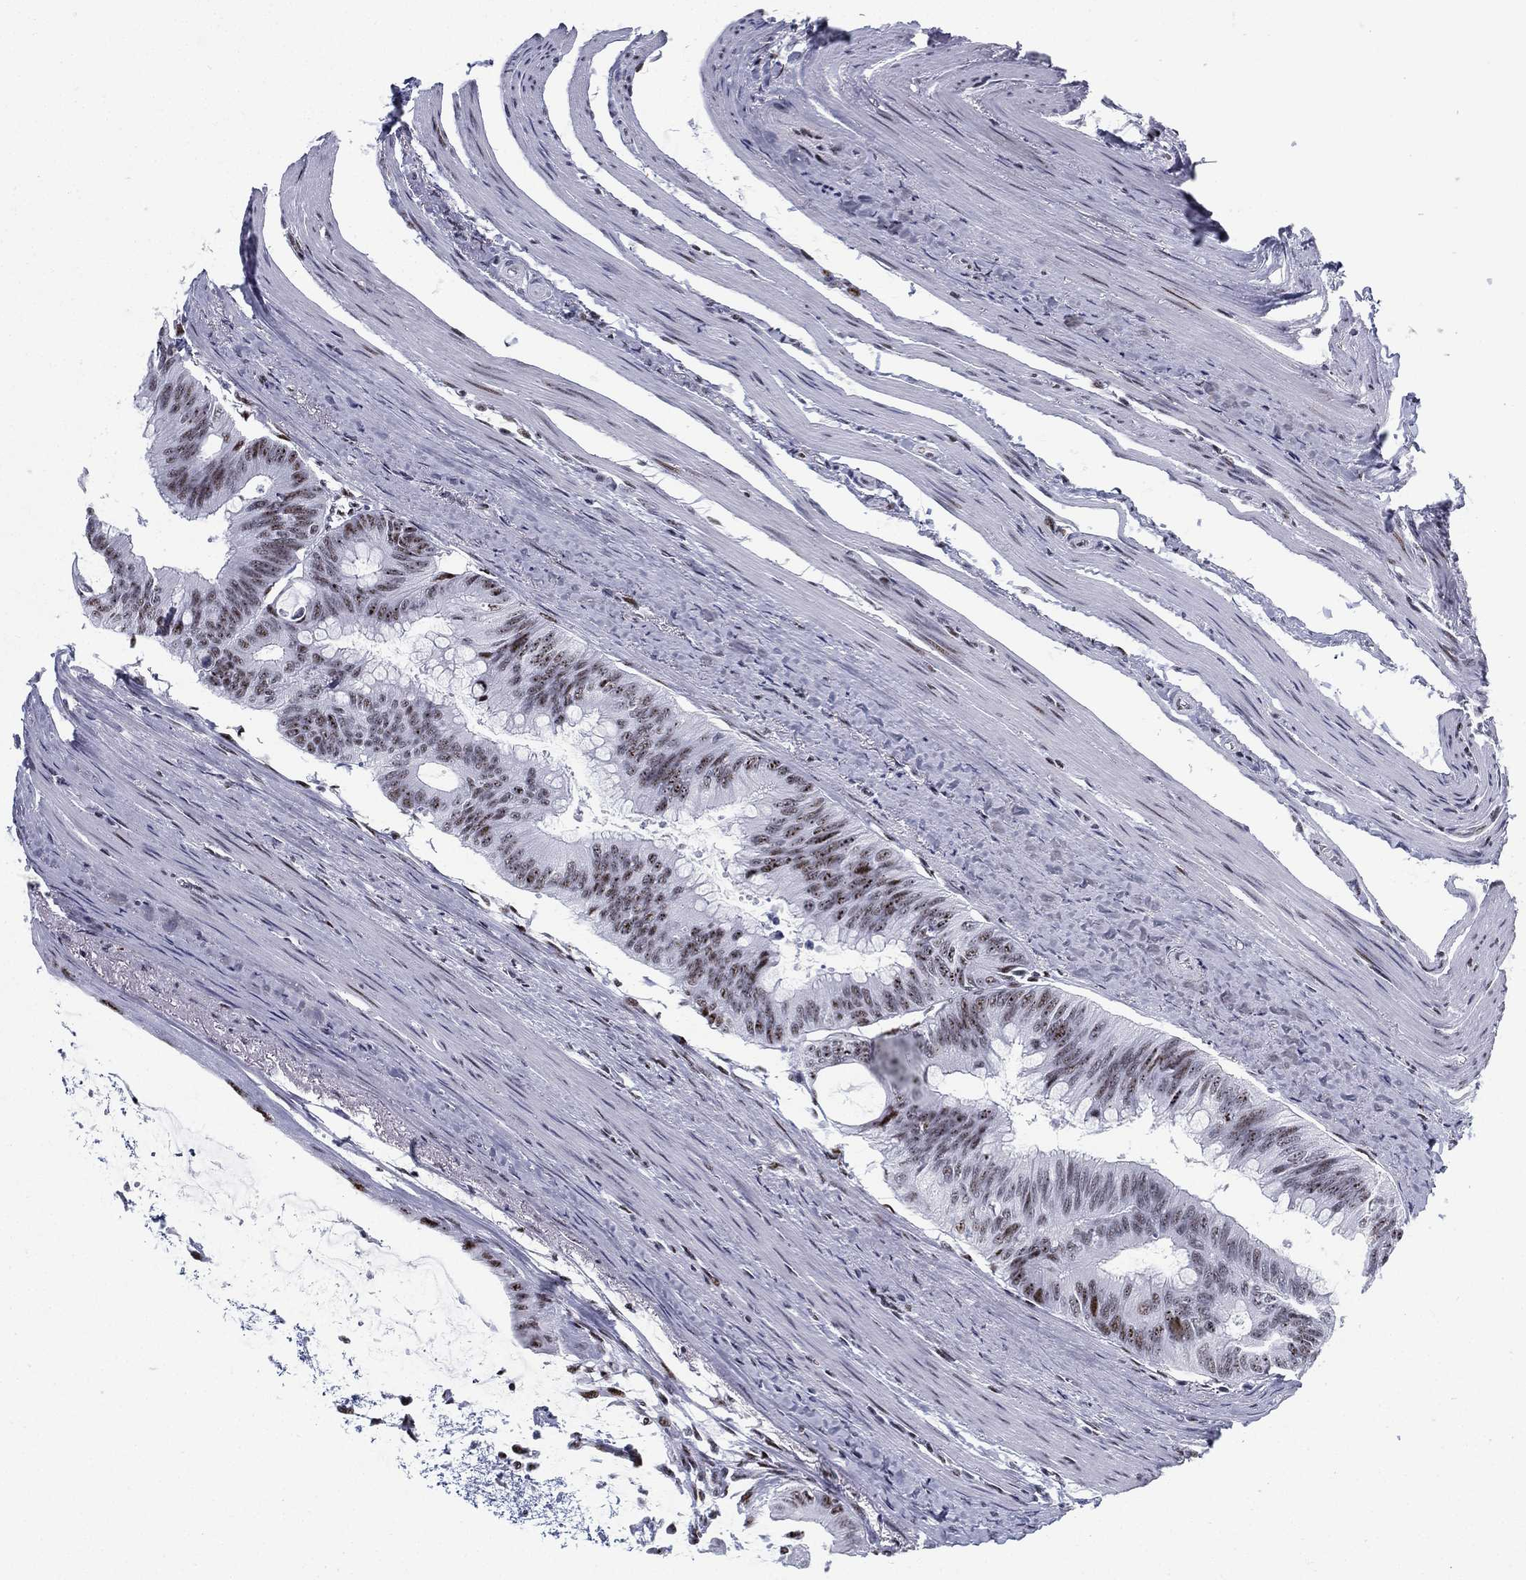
{"staining": {"intensity": "moderate", "quantity": "<25%", "location": "nuclear"}, "tissue": "colorectal cancer", "cell_type": "Tumor cells", "image_type": "cancer", "snomed": [{"axis": "morphology", "description": "Normal tissue, NOS"}, {"axis": "morphology", "description": "Adenocarcinoma, NOS"}, {"axis": "topography", "description": "Colon"}], "caption": "High-magnification brightfield microscopy of adenocarcinoma (colorectal) stained with DAB (3,3'-diaminobenzidine) (brown) and counterstained with hematoxylin (blue). tumor cells exhibit moderate nuclear staining is present in about<25% of cells.", "gene": "CYB561D2", "patient": {"sex": "male", "age": 65}}